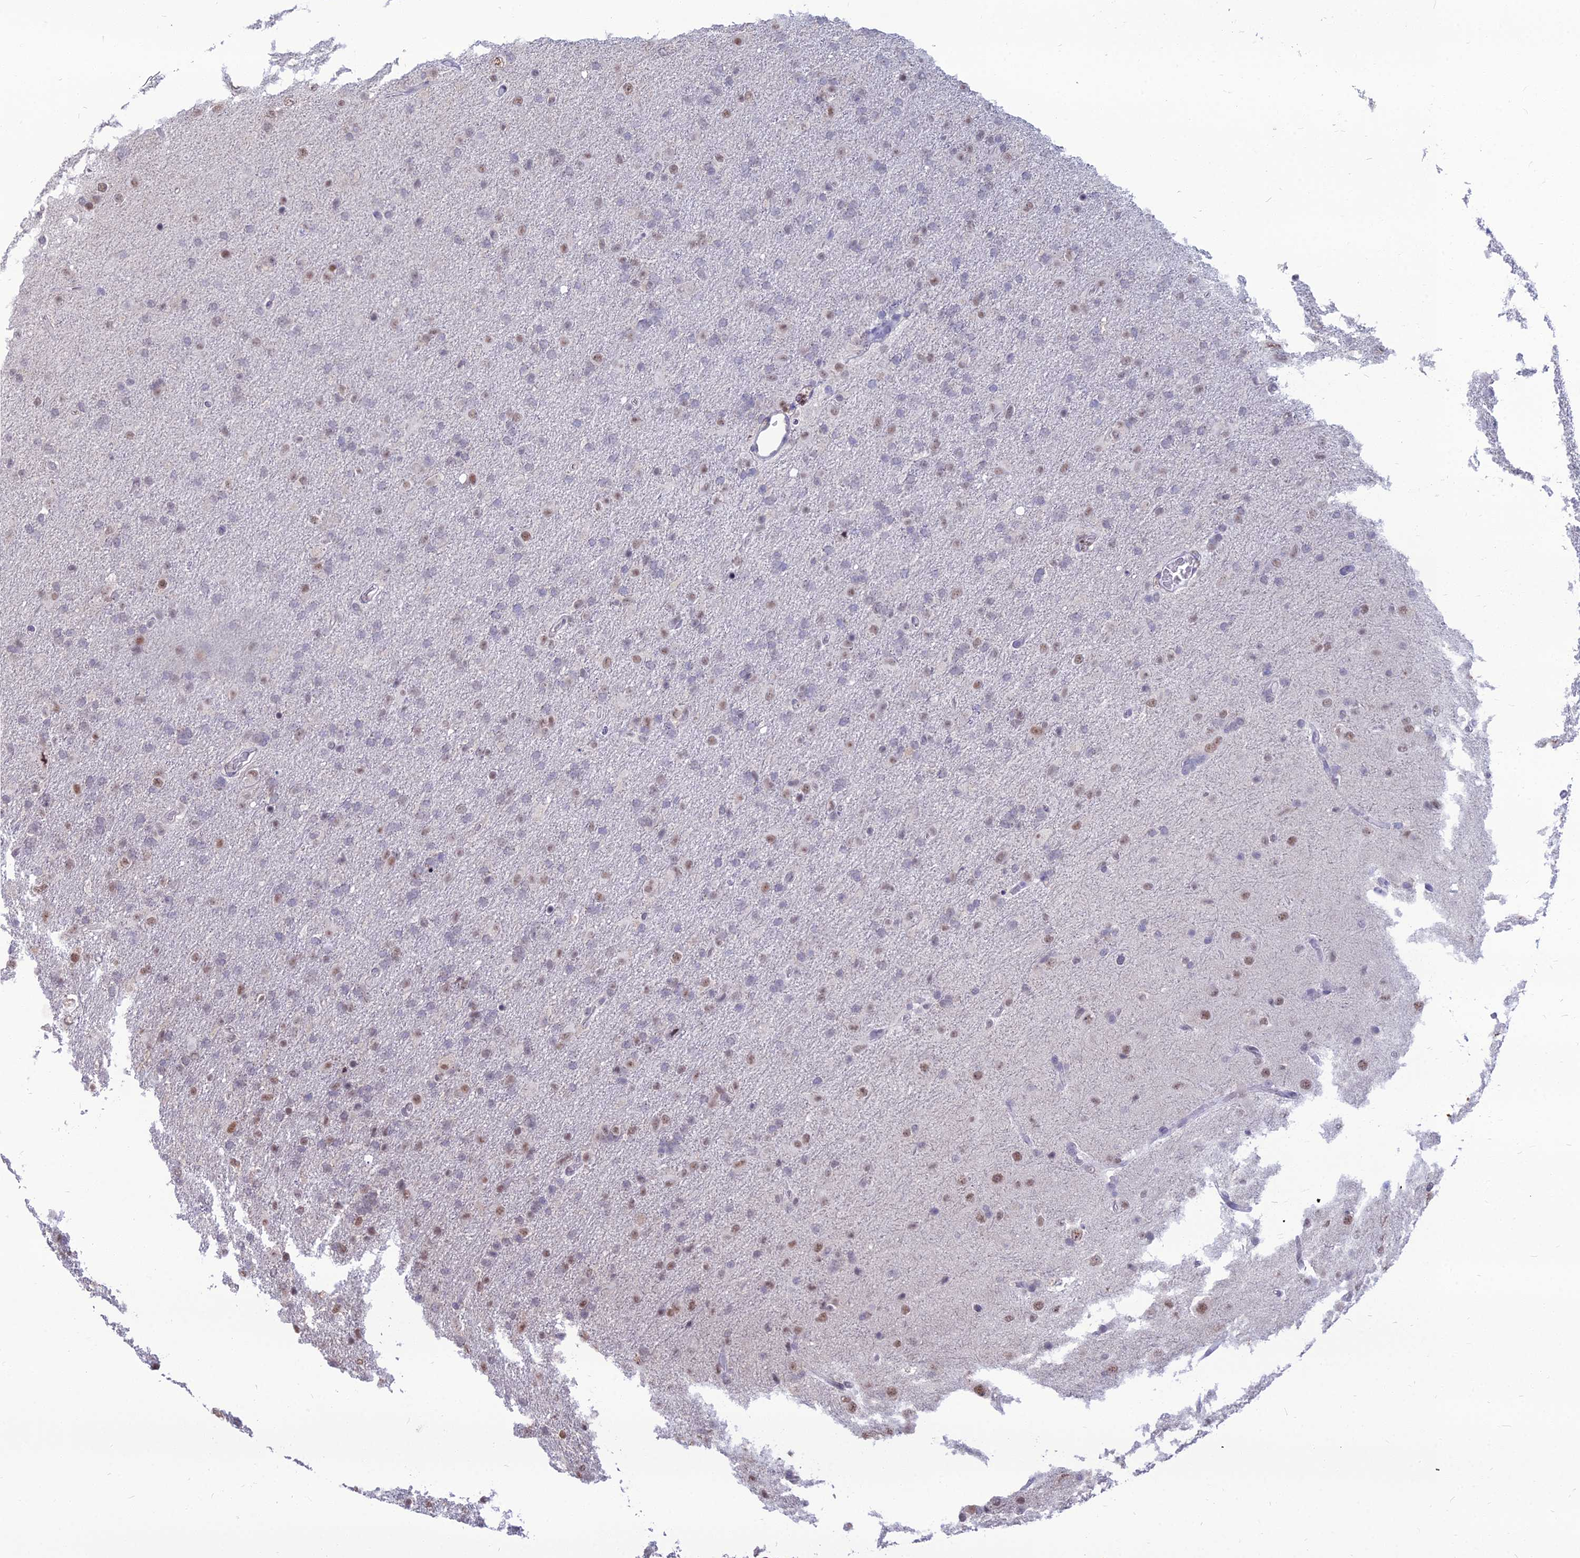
{"staining": {"intensity": "moderate", "quantity": "<25%", "location": "nuclear"}, "tissue": "glioma", "cell_type": "Tumor cells", "image_type": "cancer", "snomed": [{"axis": "morphology", "description": "Glioma, malignant, Low grade"}, {"axis": "topography", "description": "Brain"}], "caption": "Immunohistochemical staining of human low-grade glioma (malignant) exhibits low levels of moderate nuclear protein staining in about <25% of tumor cells.", "gene": "SRSF7", "patient": {"sex": "male", "age": 65}}